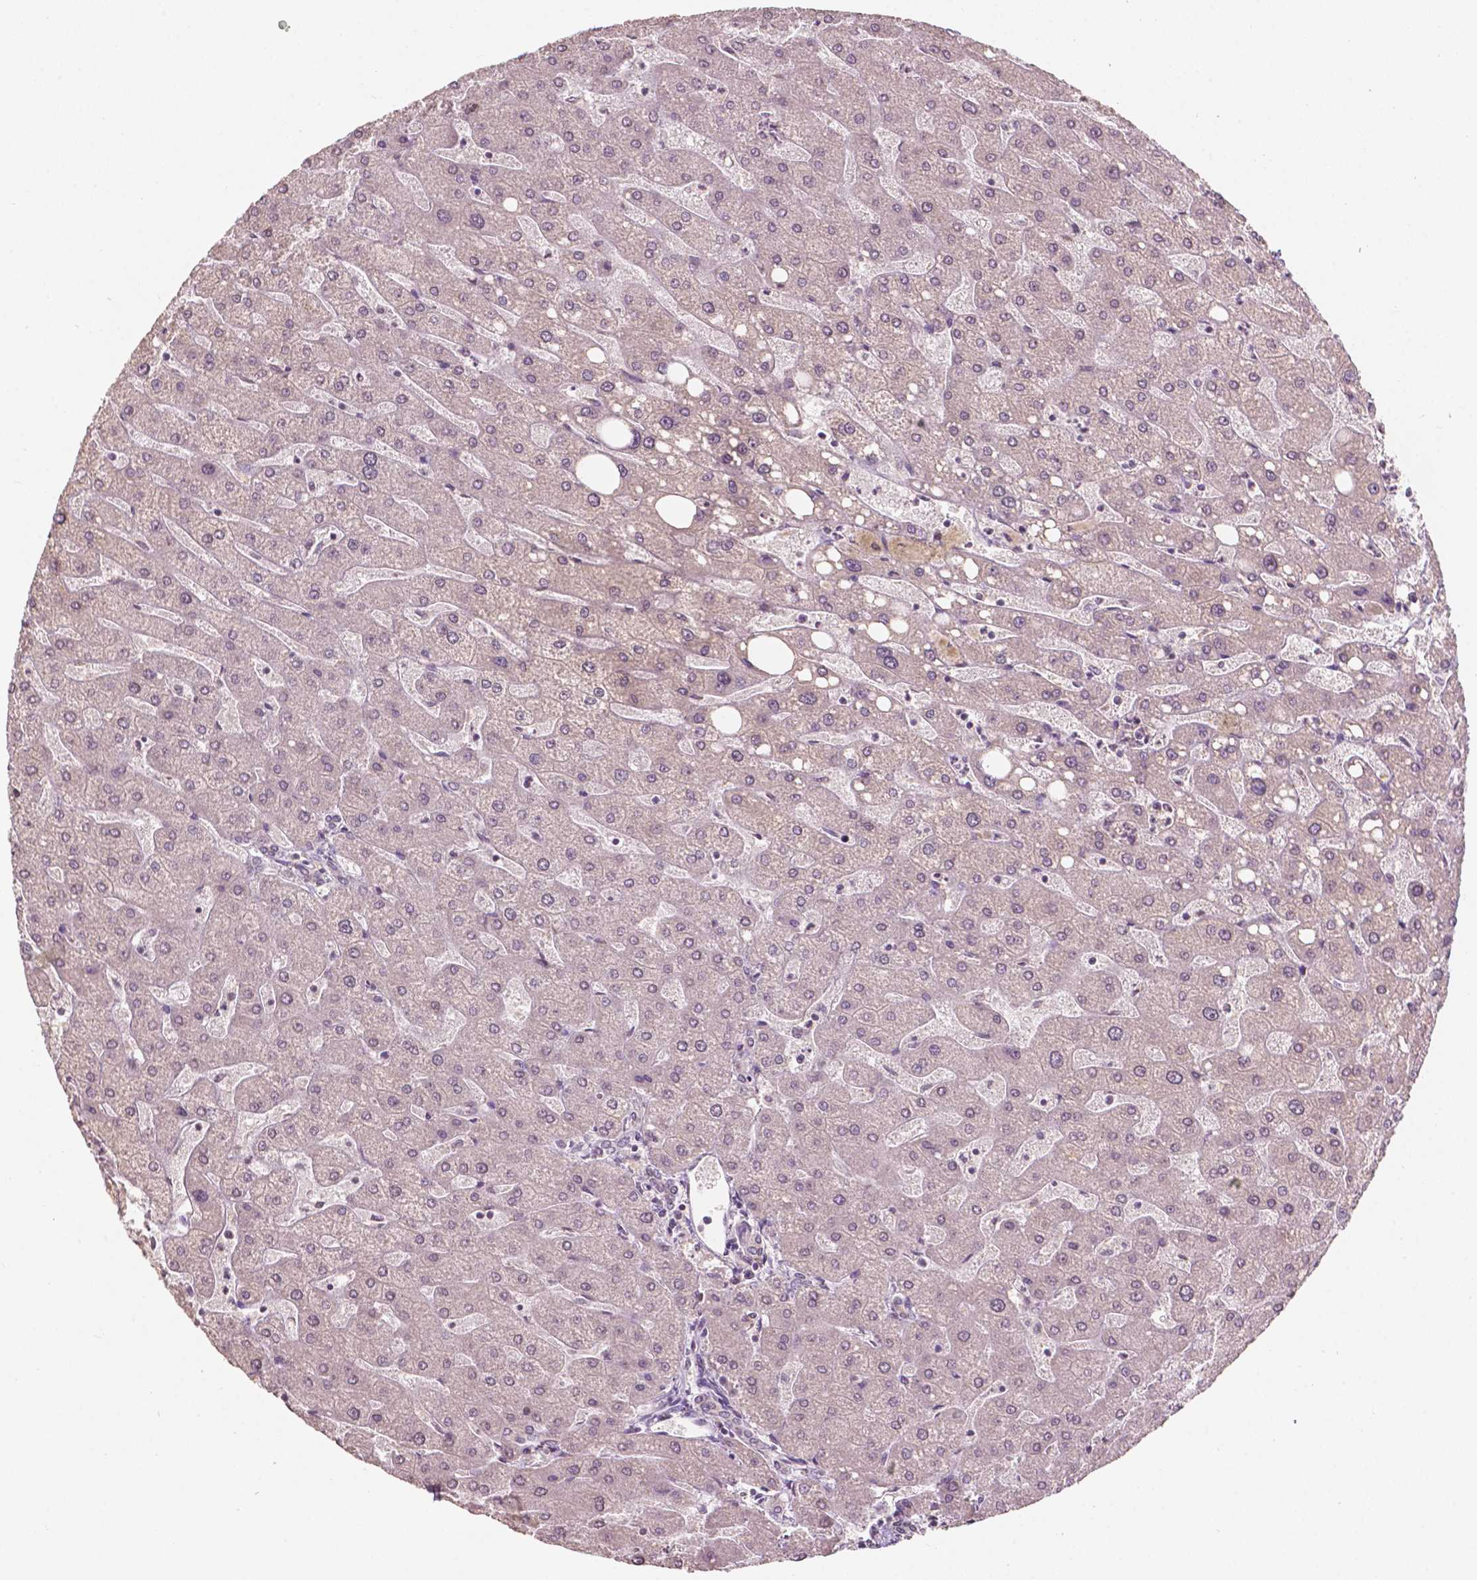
{"staining": {"intensity": "negative", "quantity": "none", "location": "none"}, "tissue": "liver", "cell_type": "Cholangiocytes", "image_type": "normal", "snomed": [{"axis": "morphology", "description": "Normal tissue, NOS"}, {"axis": "topography", "description": "Liver"}], "caption": "Micrograph shows no protein staining in cholangiocytes of unremarkable liver. (Stains: DAB IHC with hematoxylin counter stain, Microscopy: brightfield microscopy at high magnification).", "gene": "NOS1AP", "patient": {"sex": "male", "age": 67}}